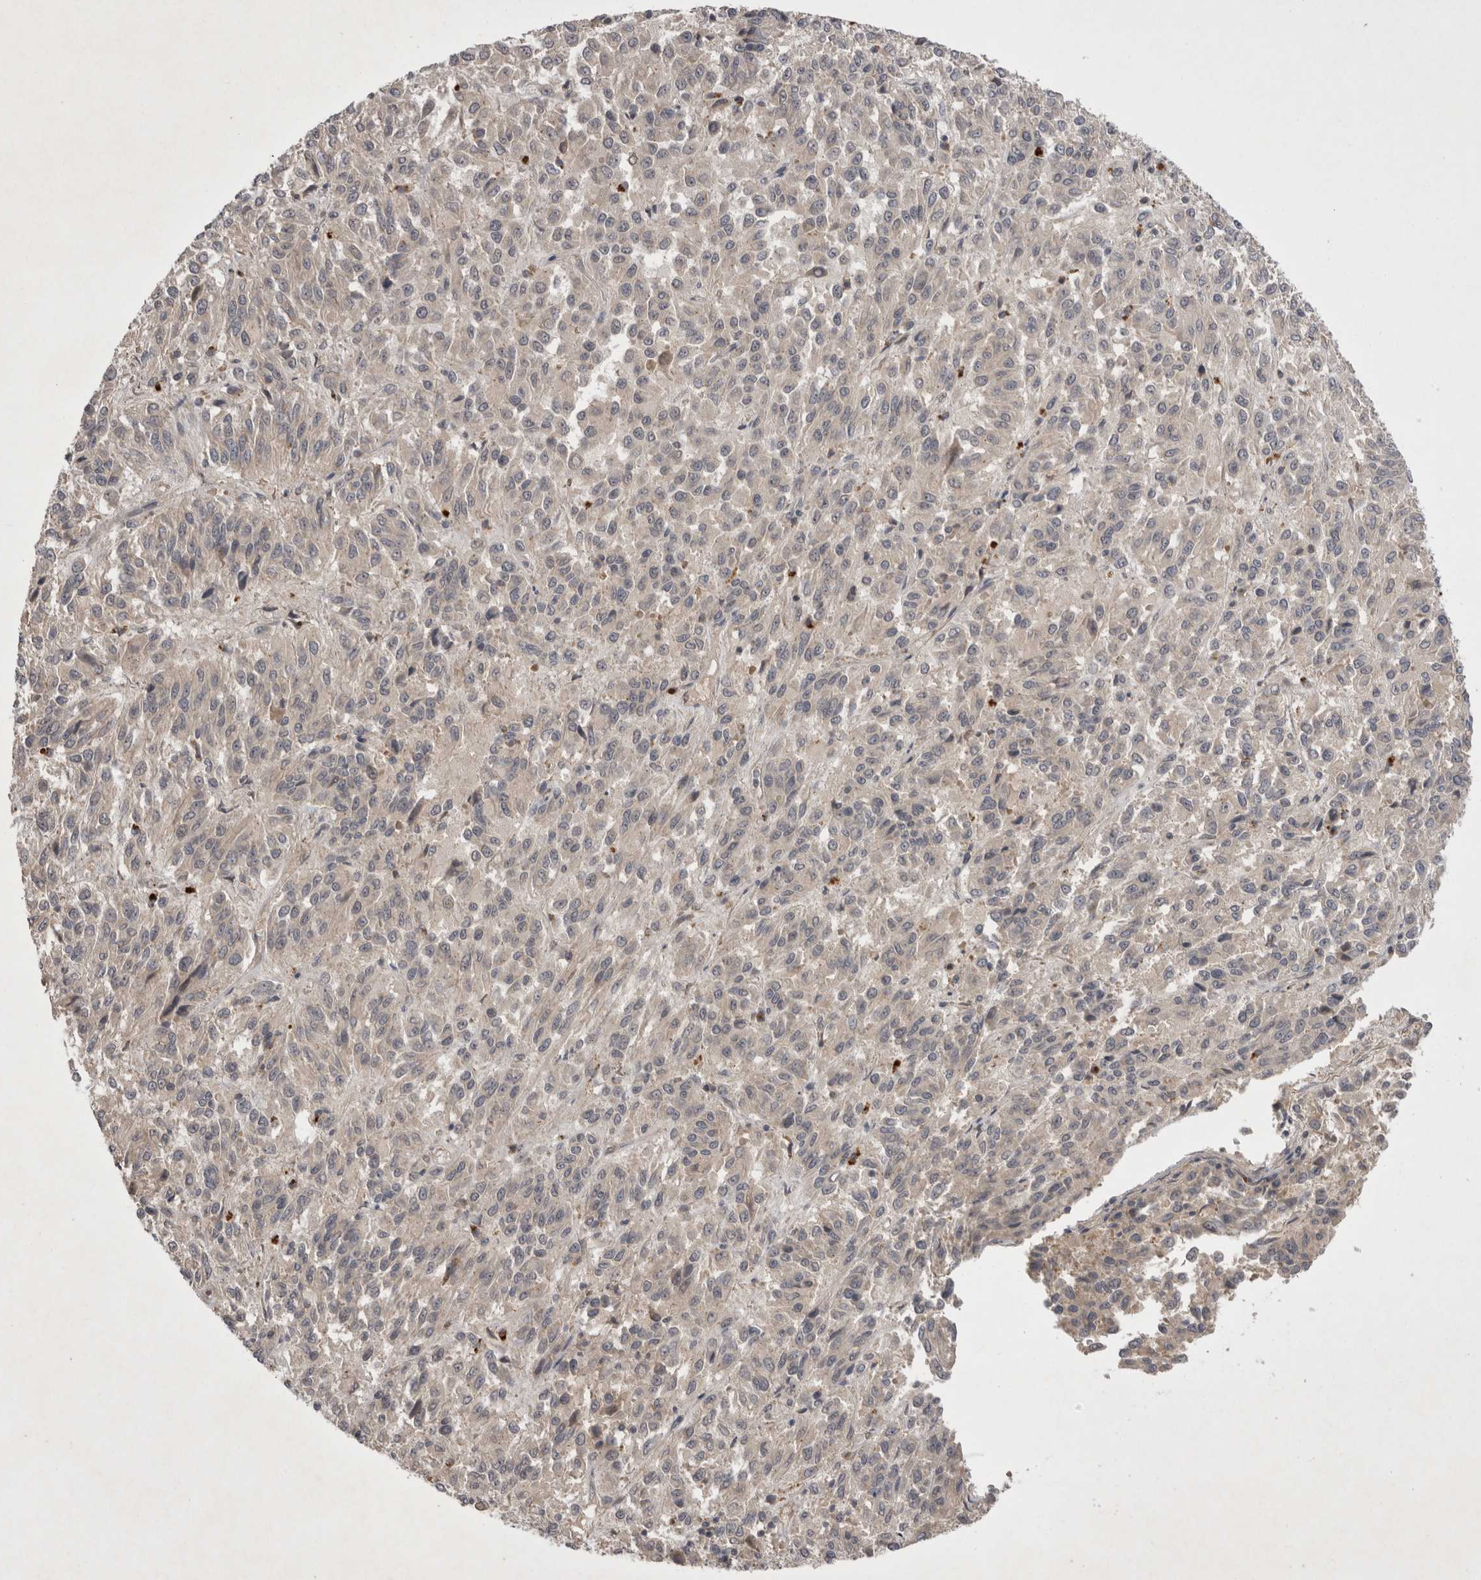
{"staining": {"intensity": "negative", "quantity": "none", "location": "none"}, "tissue": "melanoma", "cell_type": "Tumor cells", "image_type": "cancer", "snomed": [{"axis": "morphology", "description": "Malignant melanoma, Metastatic site"}, {"axis": "topography", "description": "Lung"}], "caption": "A high-resolution histopathology image shows immunohistochemistry staining of melanoma, which demonstrates no significant expression in tumor cells.", "gene": "NRCAM", "patient": {"sex": "male", "age": 64}}